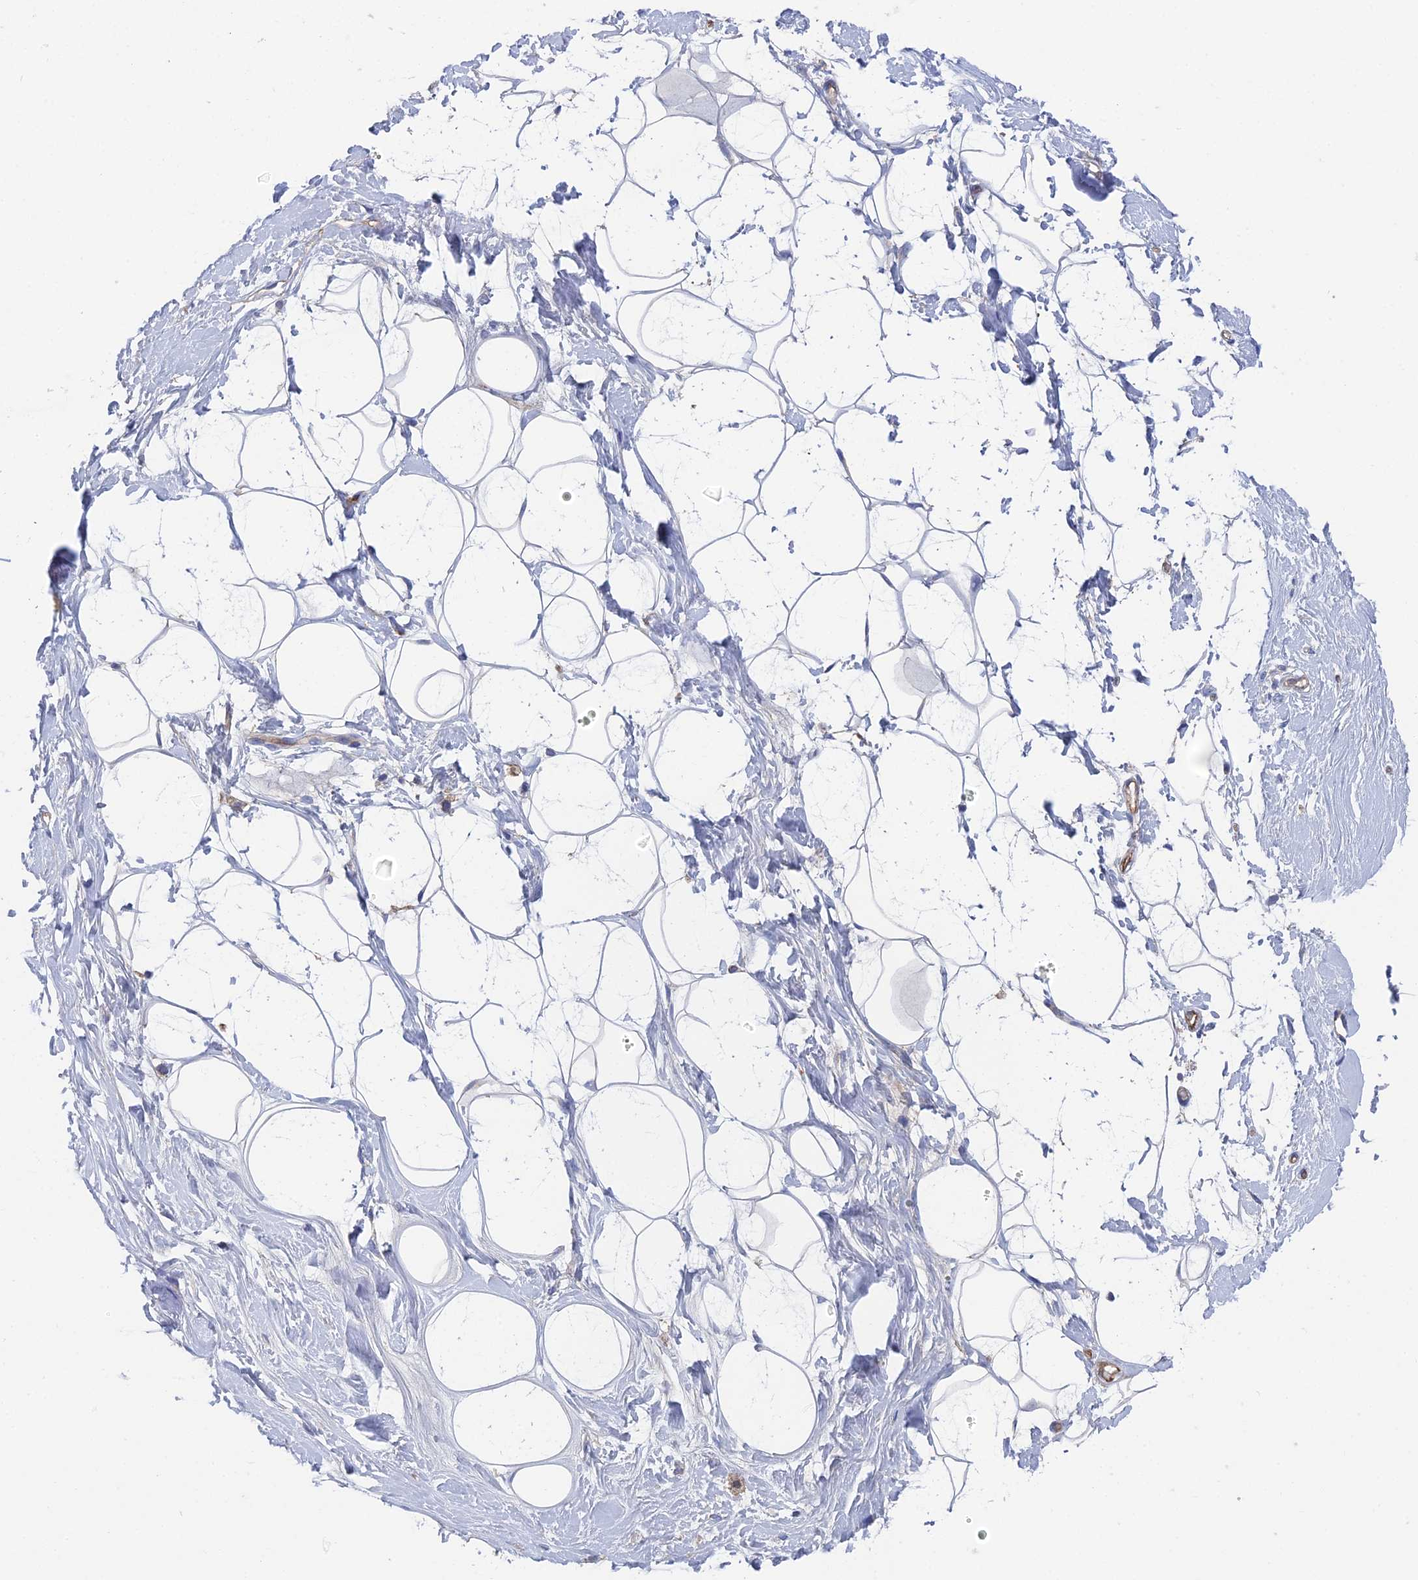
{"staining": {"intensity": "negative", "quantity": "none", "location": "none"}, "tissue": "adipose tissue", "cell_type": "Adipocytes", "image_type": "normal", "snomed": [{"axis": "morphology", "description": "Normal tissue, NOS"}, {"axis": "topography", "description": "Breast"}], "caption": "This is a histopathology image of immunohistochemistry staining of unremarkable adipose tissue, which shows no staining in adipocytes. Brightfield microscopy of immunohistochemistry stained with DAB (3,3'-diaminobenzidine) (brown) and hematoxylin (blue), captured at high magnification.", "gene": "SNX11", "patient": {"sex": "female", "age": 26}}